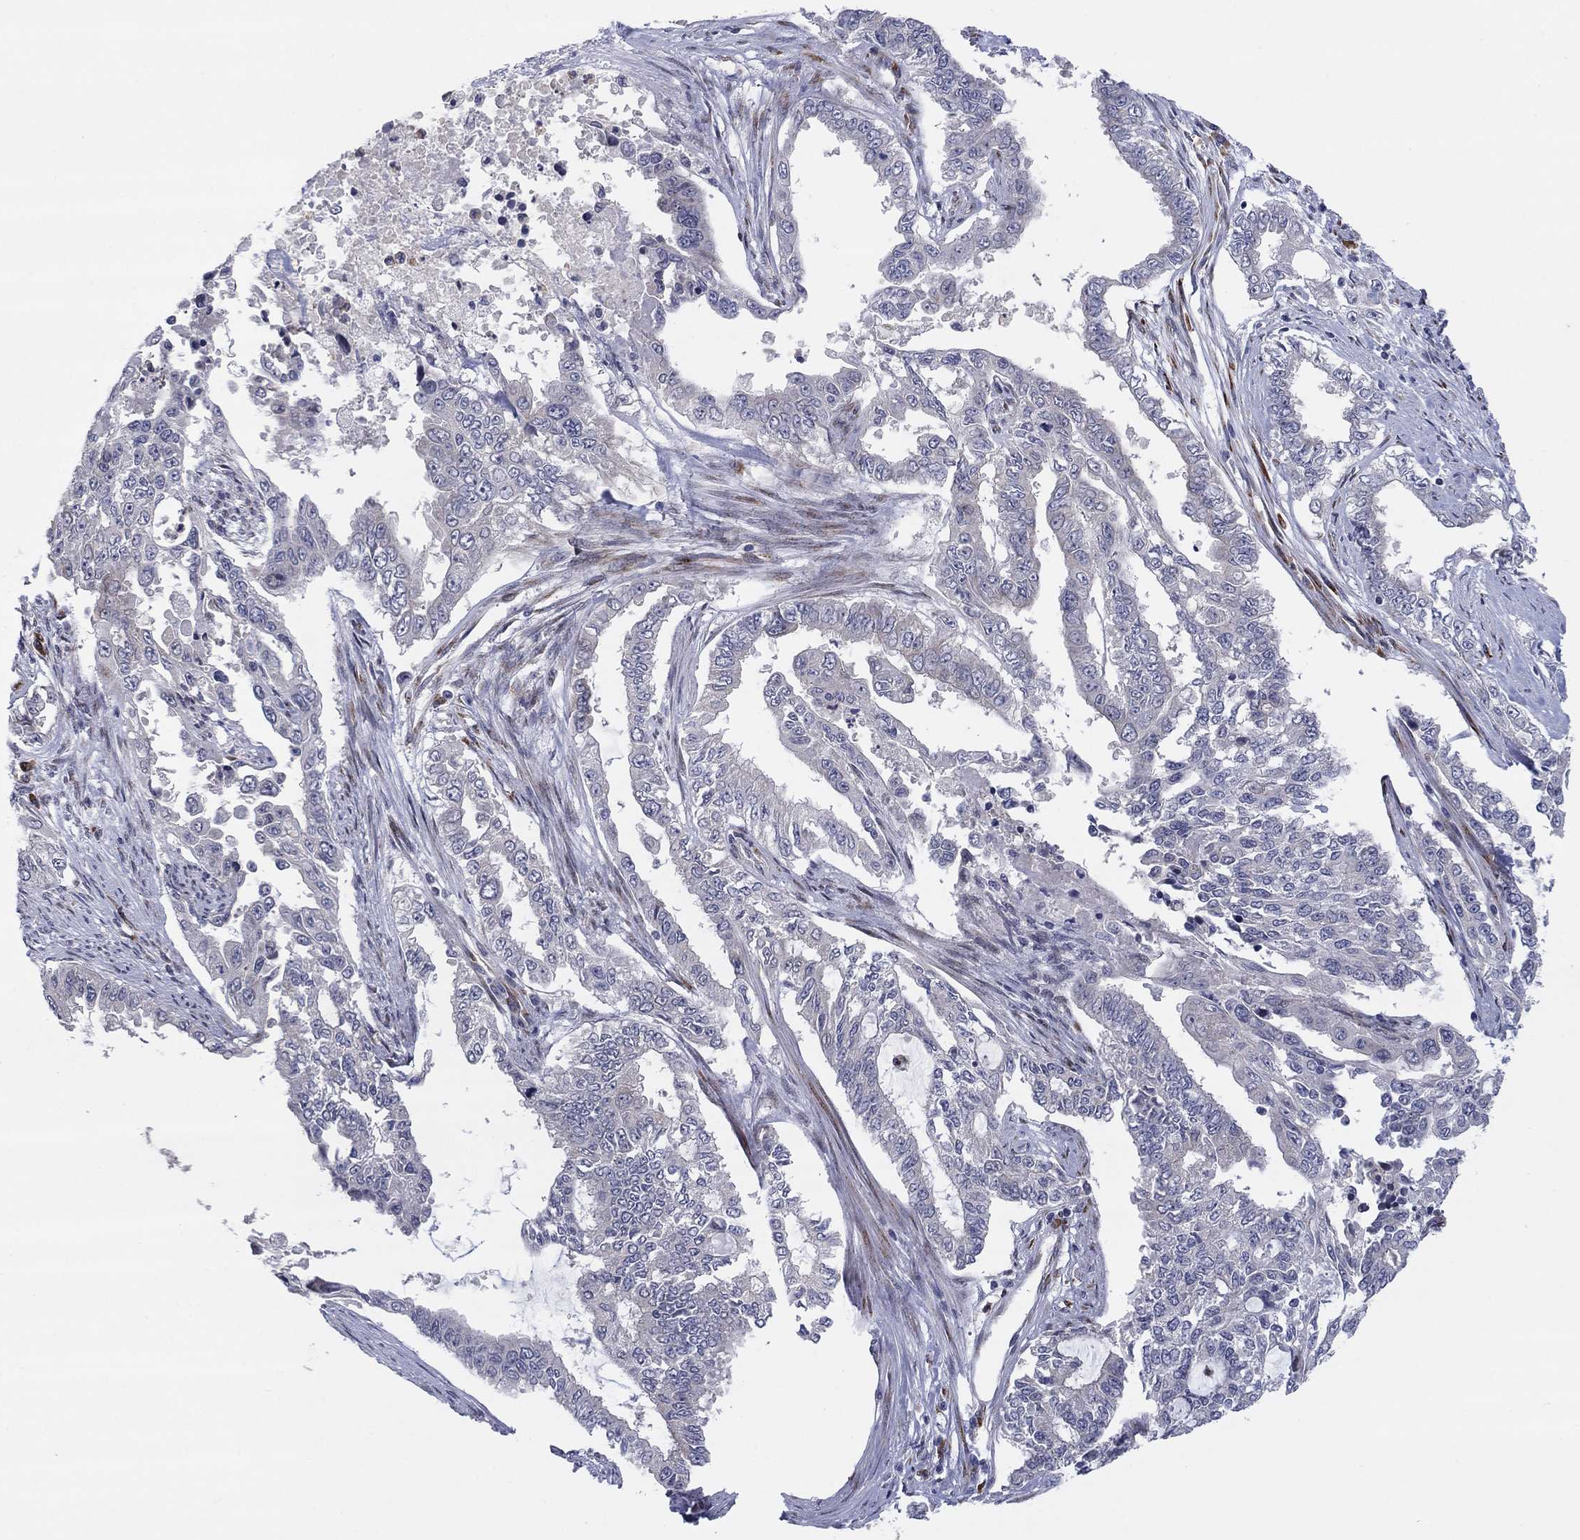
{"staining": {"intensity": "negative", "quantity": "none", "location": "none"}, "tissue": "endometrial cancer", "cell_type": "Tumor cells", "image_type": "cancer", "snomed": [{"axis": "morphology", "description": "Adenocarcinoma, NOS"}, {"axis": "topography", "description": "Uterus"}], "caption": "High power microscopy image of an immunohistochemistry (IHC) micrograph of adenocarcinoma (endometrial), revealing no significant staining in tumor cells. Nuclei are stained in blue.", "gene": "TTC21B", "patient": {"sex": "female", "age": 59}}